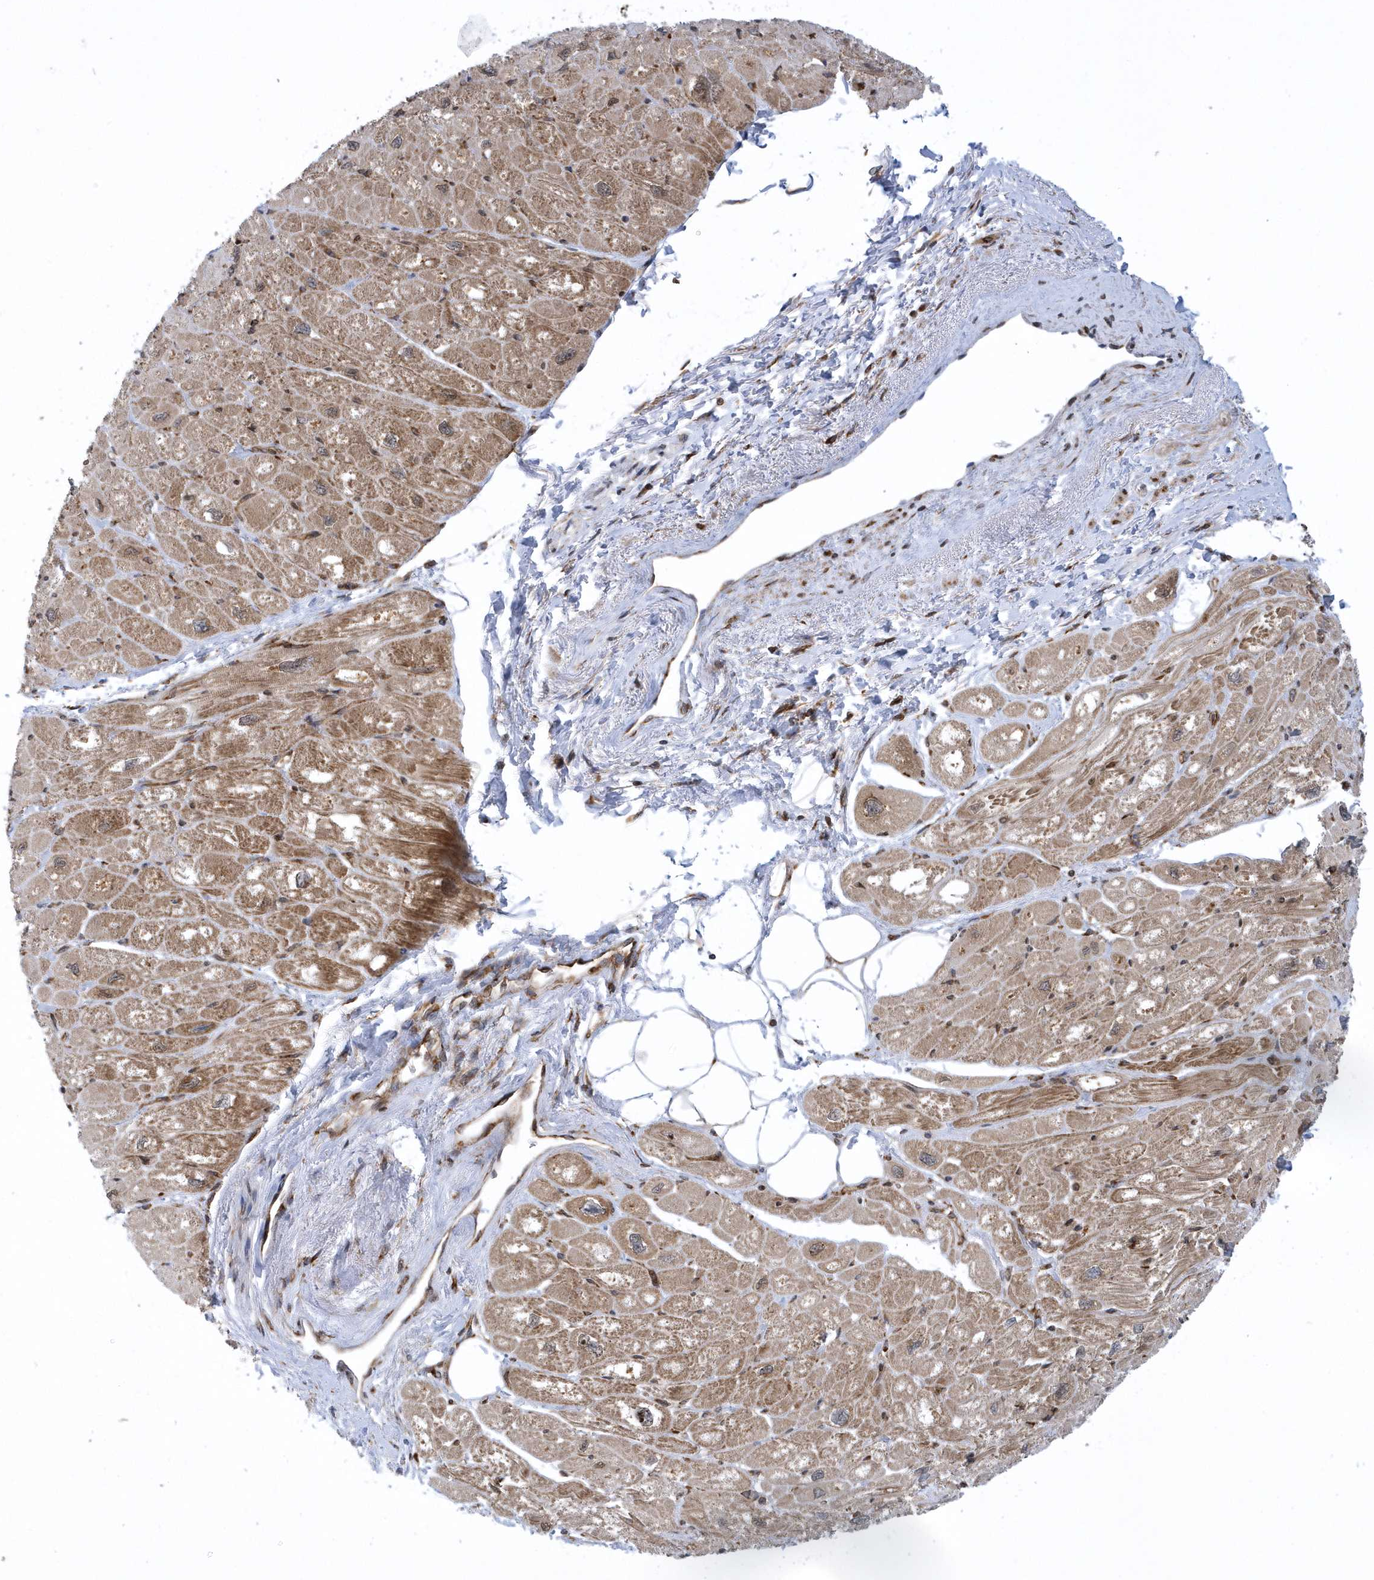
{"staining": {"intensity": "moderate", "quantity": ">75%", "location": "cytoplasmic/membranous"}, "tissue": "heart muscle", "cell_type": "Cardiomyocytes", "image_type": "normal", "snomed": [{"axis": "morphology", "description": "Normal tissue, NOS"}, {"axis": "topography", "description": "Heart"}], "caption": "Immunohistochemistry (IHC) staining of benign heart muscle, which shows medium levels of moderate cytoplasmic/membranous staining in approximately >75% of cardiomyocytes indicating moderate cytoplasmic/membranous protein positivity. The staining was performed using DAB (3,3'-diaminobenzidine) (brown) for protein detection and nuclei were counterstained in hematoxylin (blue).", "gene": "PHF1", "patient": {"sex": "male", "age": 50}}